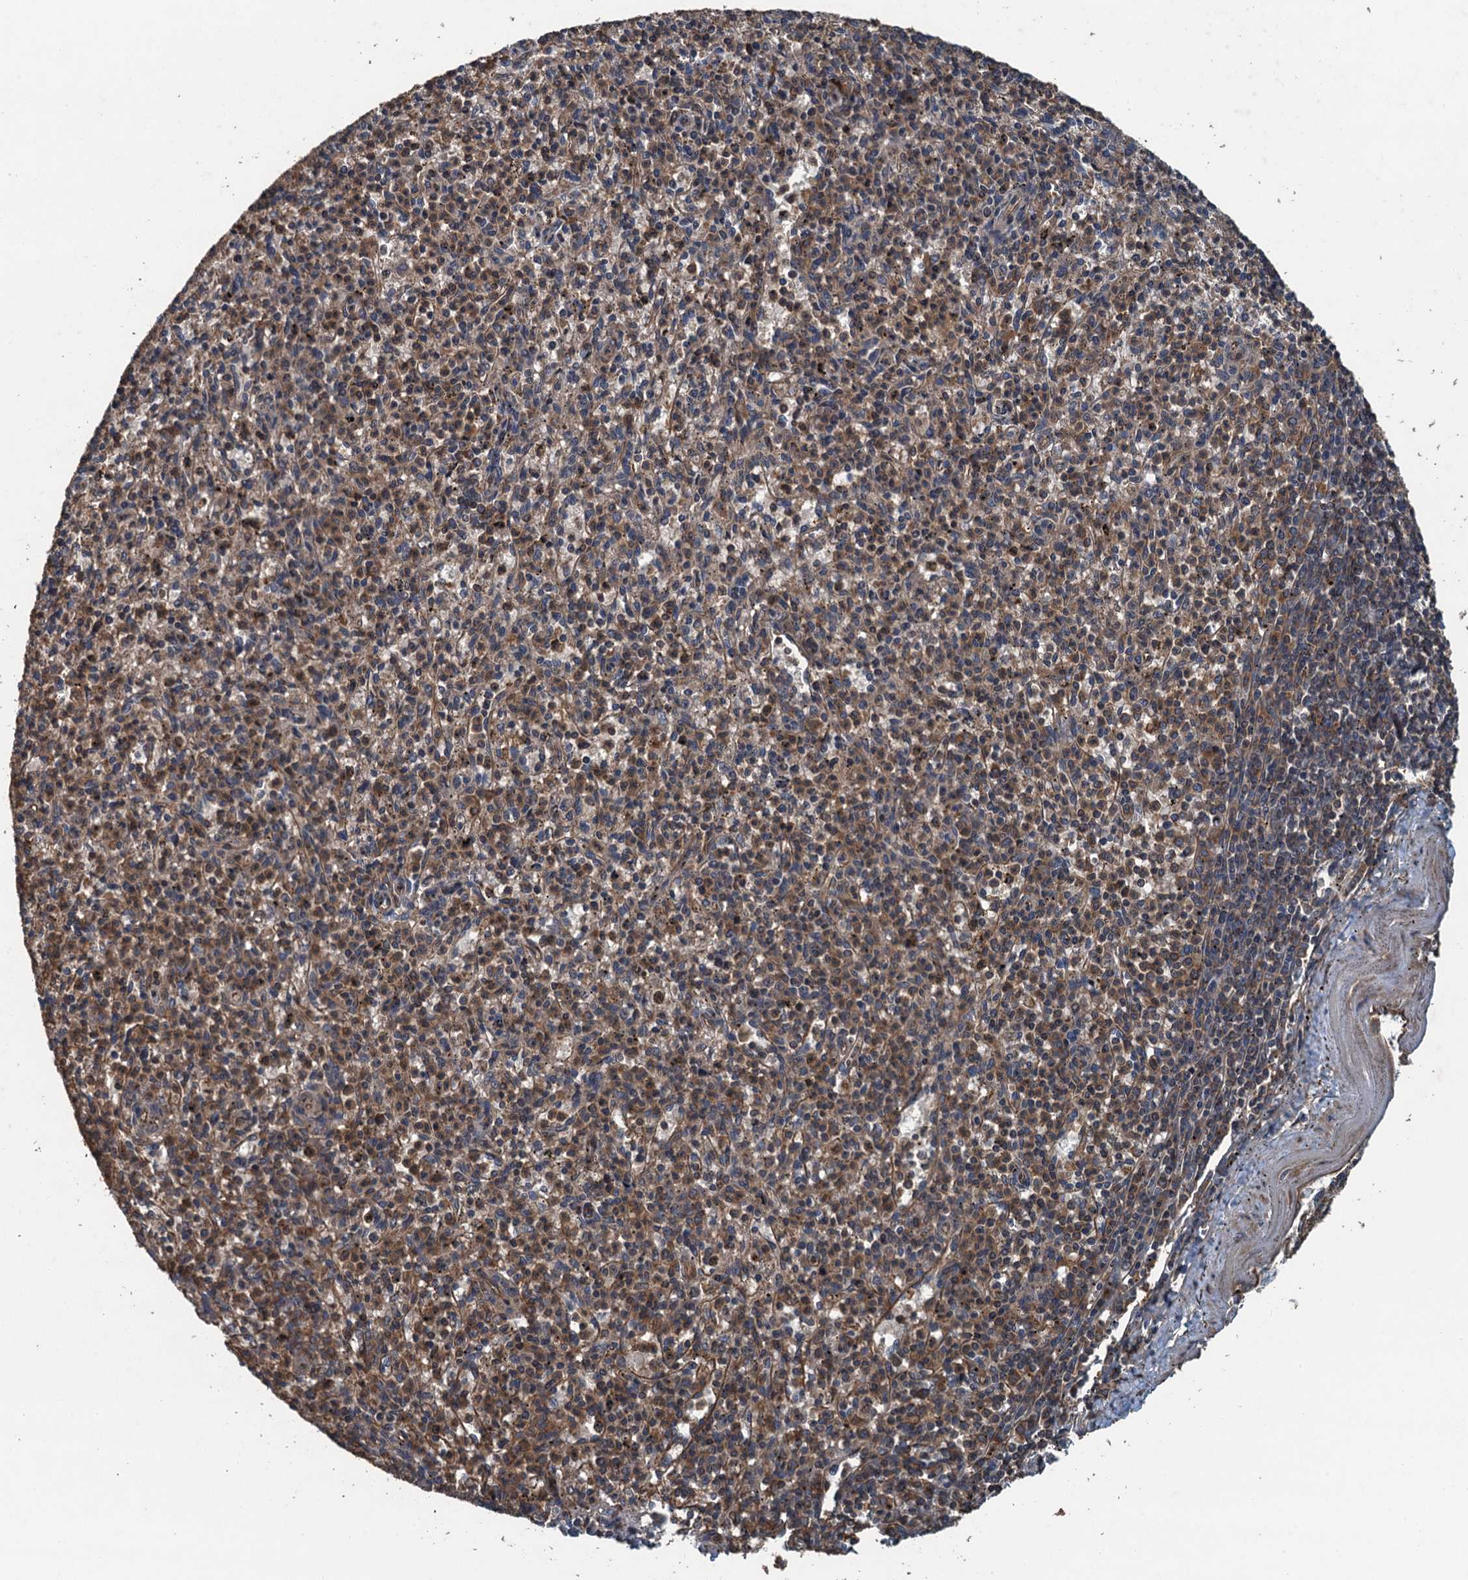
{"staining": {"intensity": "moderate", "quantity": "<25%", "location": "cytoplasmic/membranous"}, "tissue": "spleen", "cell_type": "Cells in red pulp", "image_type": "normal", "snomed": [{"axis": "morphology", "description": "Normal tissue, NOS"}, {"axis": "topography", "description": "Spleen"}], "caption": "The histopathology image displays staining of normal spleen, revealing moderate cytoplasmic/membranous protein expression (brown color) within cells in red pulp.", "gene": "BORCS5", "patient": {"sex": "male", "age": 72}}